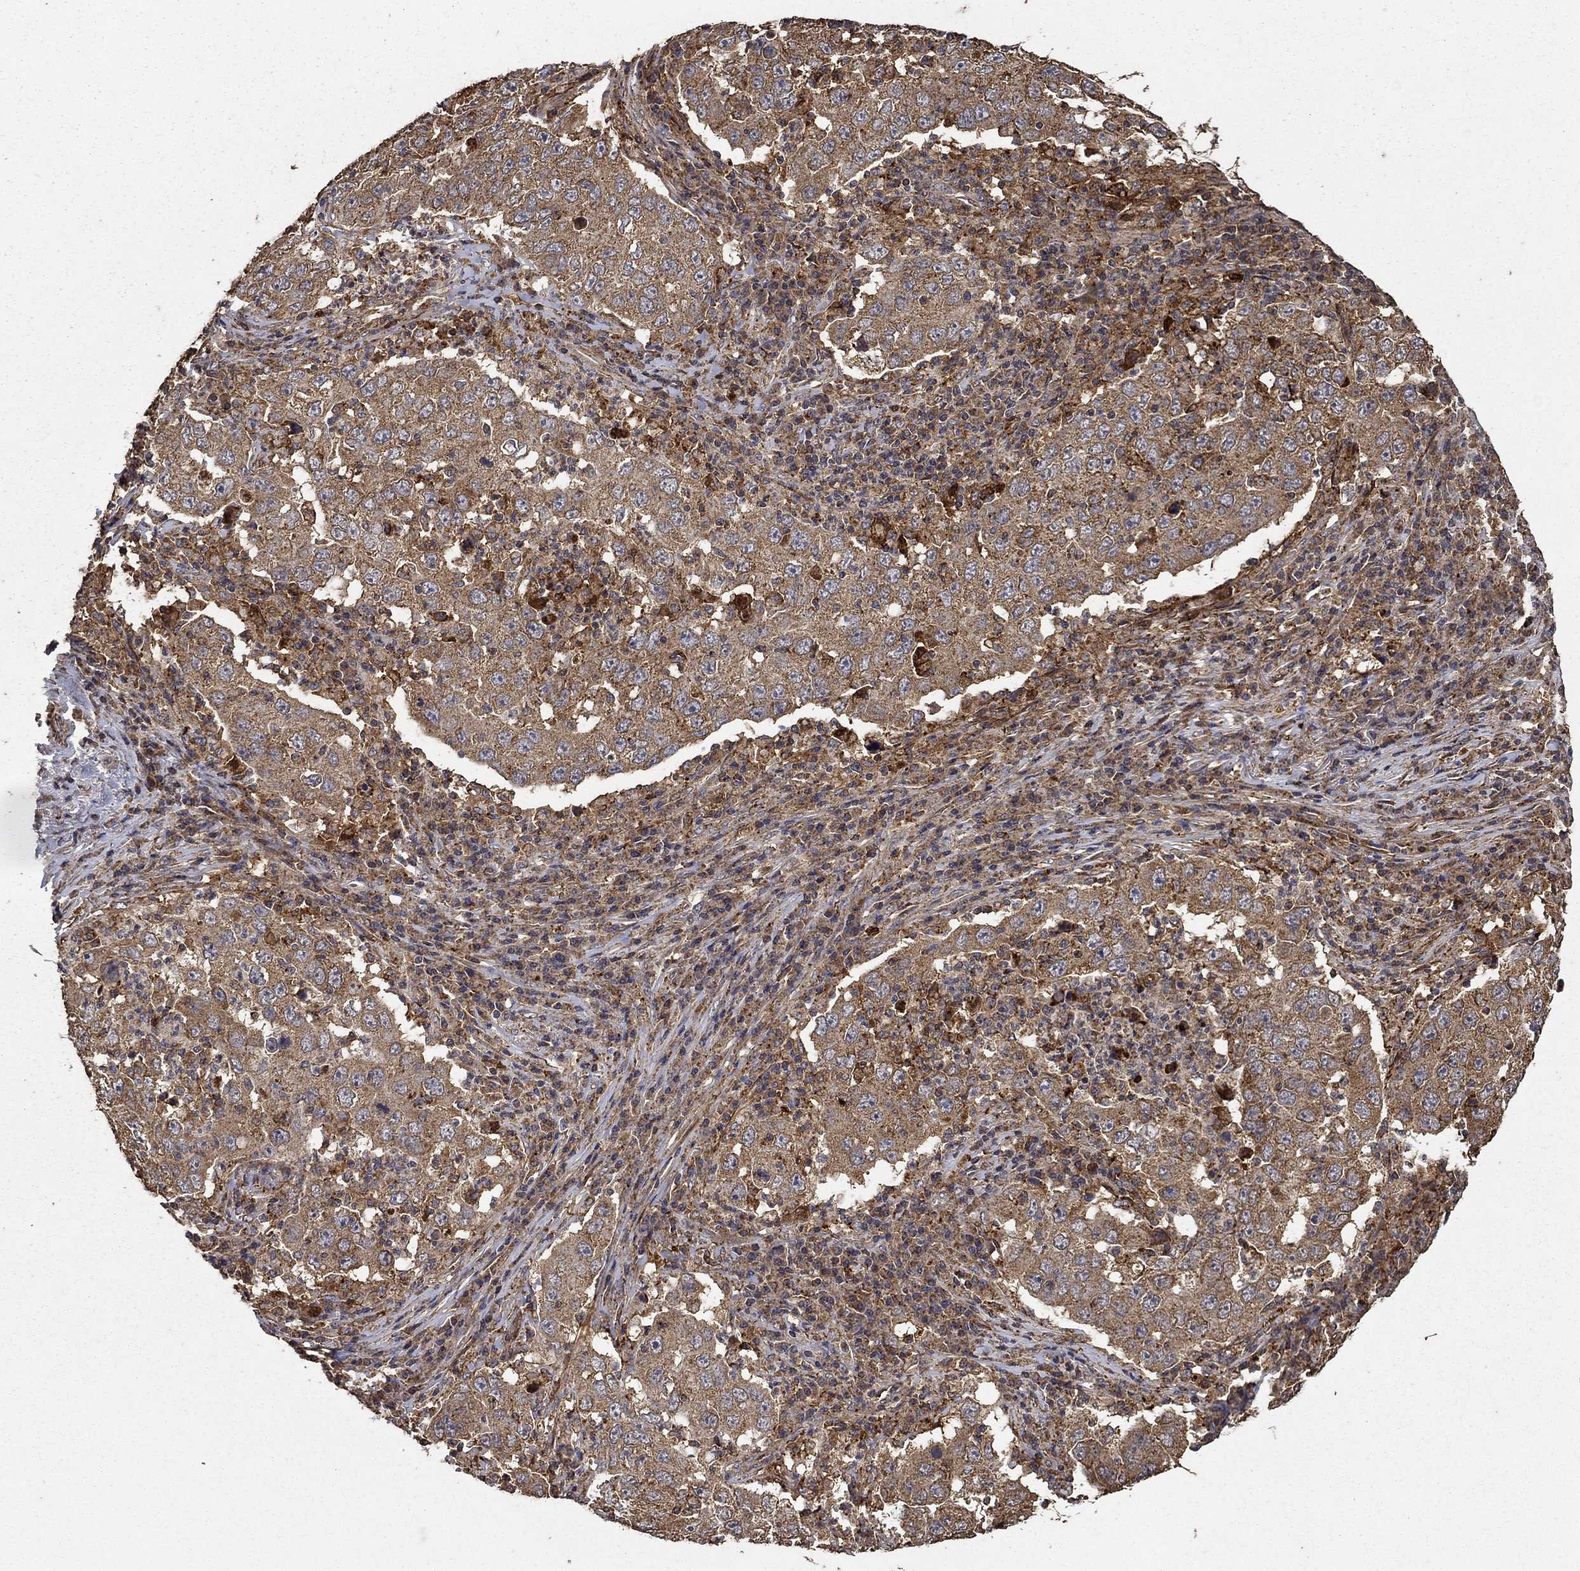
{"staining": {"intensity": "moderate", "quantity": "25%-75%", "location": "cytoplasmic/membranous"}, "tissue": "lung cancer", "cell_type": "Tumor cells", "image_type": "cancer", "snomed": [{"axis": "morphology", "description": "Adenocarcinoma, NOS"}, {"axis": "topography", "description": "Lung"}], "caption": "Protein analysis of lung cancer (adenocarcinoma) tissue exhibits moderate cytoplasmic/membranous expression in about 25%-75% of tumor cells. The staining was performed using DAB to visualize the protein expression in brown, while the nuclei were stained in blue with hematoxylin (Magnification: 20x).", "gene": "IFRD1", "patient": {"sex": "male", "age": 73}}